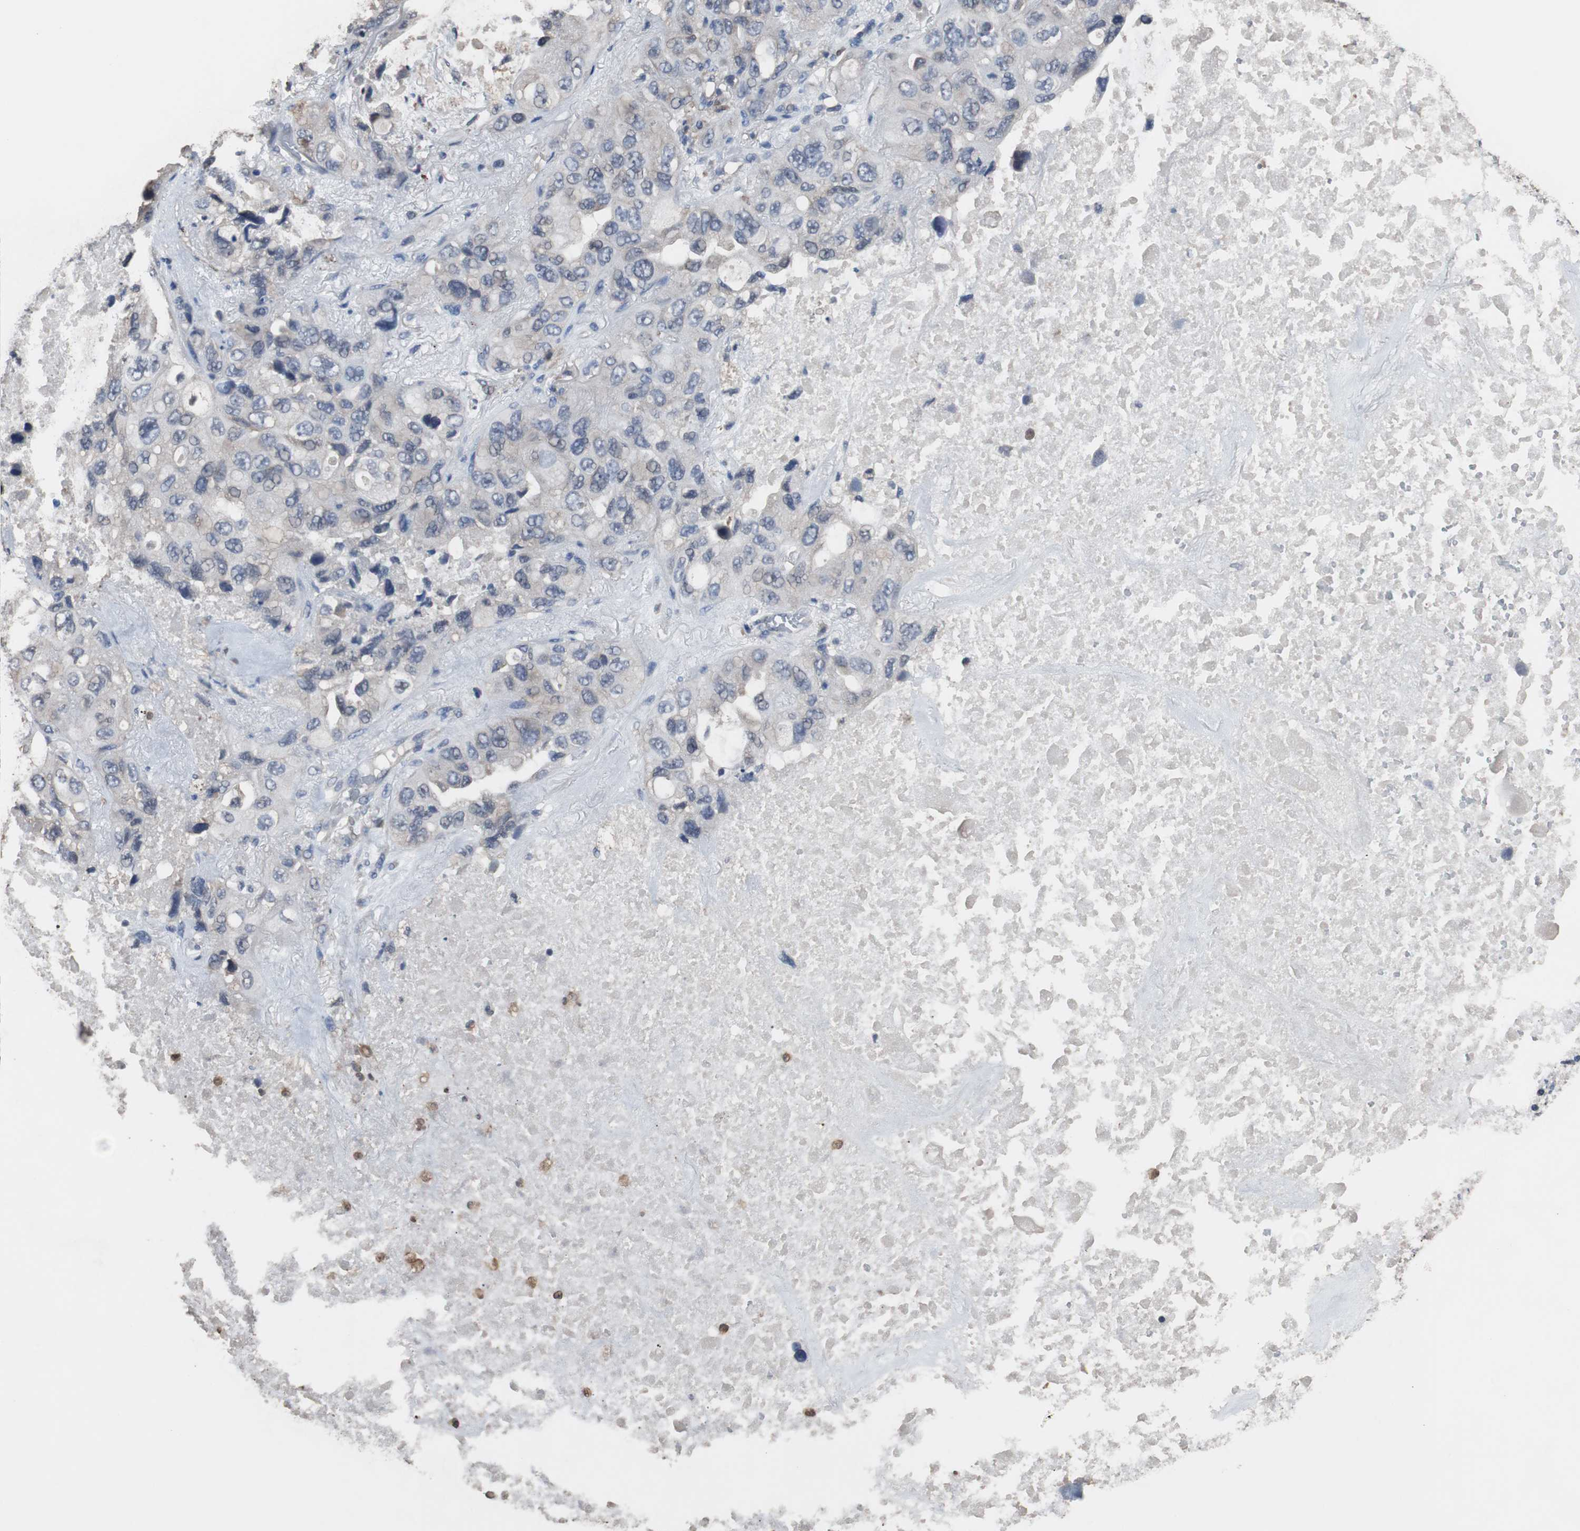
{"staining": {"intensity": "weak", "quantity": "<25%", "location": "cytoplasmic/membranous"}, "tissue": "lung cancer", "cell_type": "Tumor cells", "image_type": "cancer", "snomed": [{"axis": "morphology", "description": "Squamous cell carcinoma, NOS"}, {"axis": "topography", "description": "Lung"}], "caption": "This is a image of immunohistochemistry (IHC) staining of lung cancer, which shows no expression in tumor cells.", "gene": "SCIMP", "patient": {"sex": "female", "age": 73}}